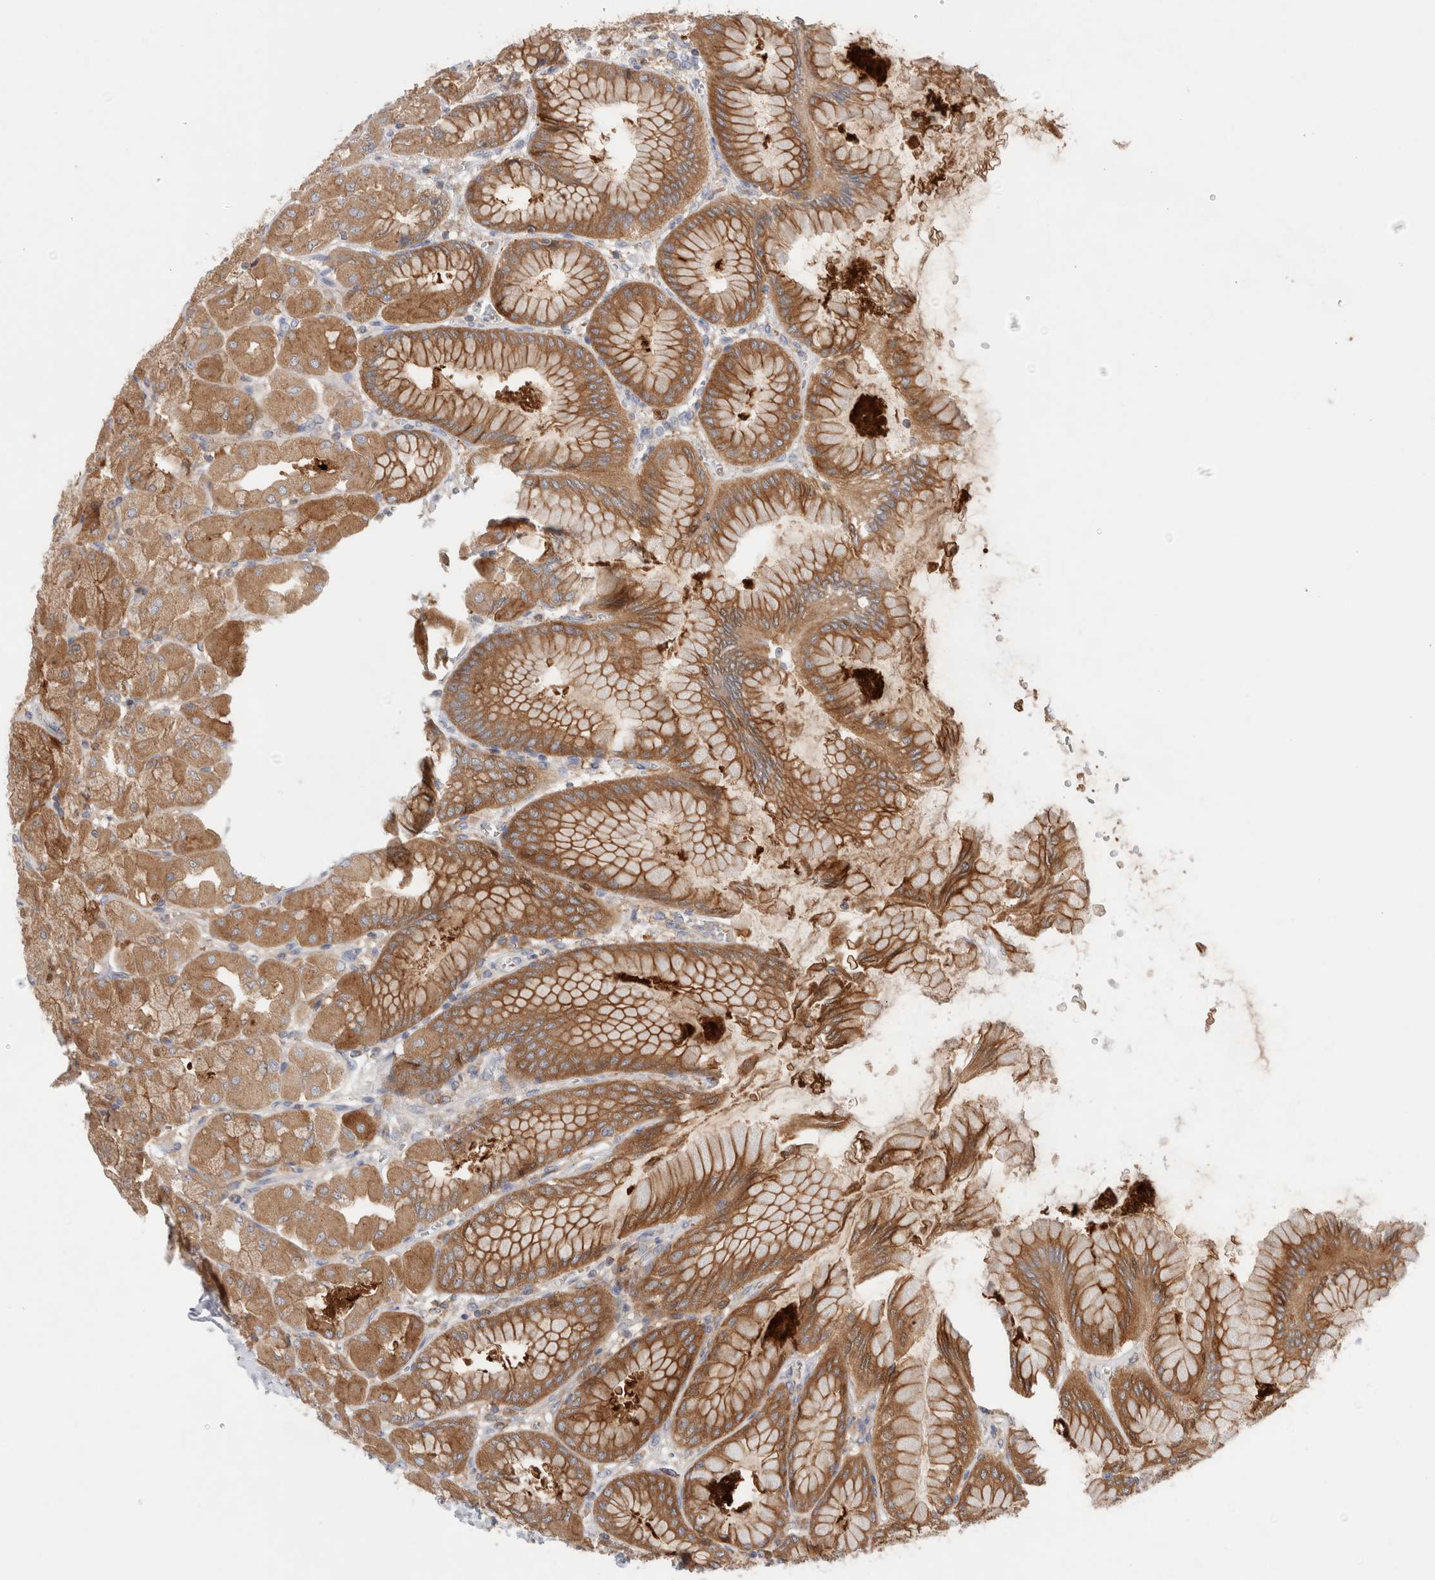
{"staining": {"intensity": "strong", "quantity": ">75%", "location": "cytoplasmic/membranous"}, "tissue": "stomach", "cell_type": "Glandular cells", "image_type": "normal", "snomed": [{"axis": "morphology", "description": "Normal tissue, NOS"}, {"axis": "topography", "description": "Stomach, upper"}], "caption": "Strong cytoplasmic/membranous positivity is seen in about >75% of glandular cells in unremarkable stomach.", "gene": "KLHL14", "patient": {"sex": "female", "age": 56}}